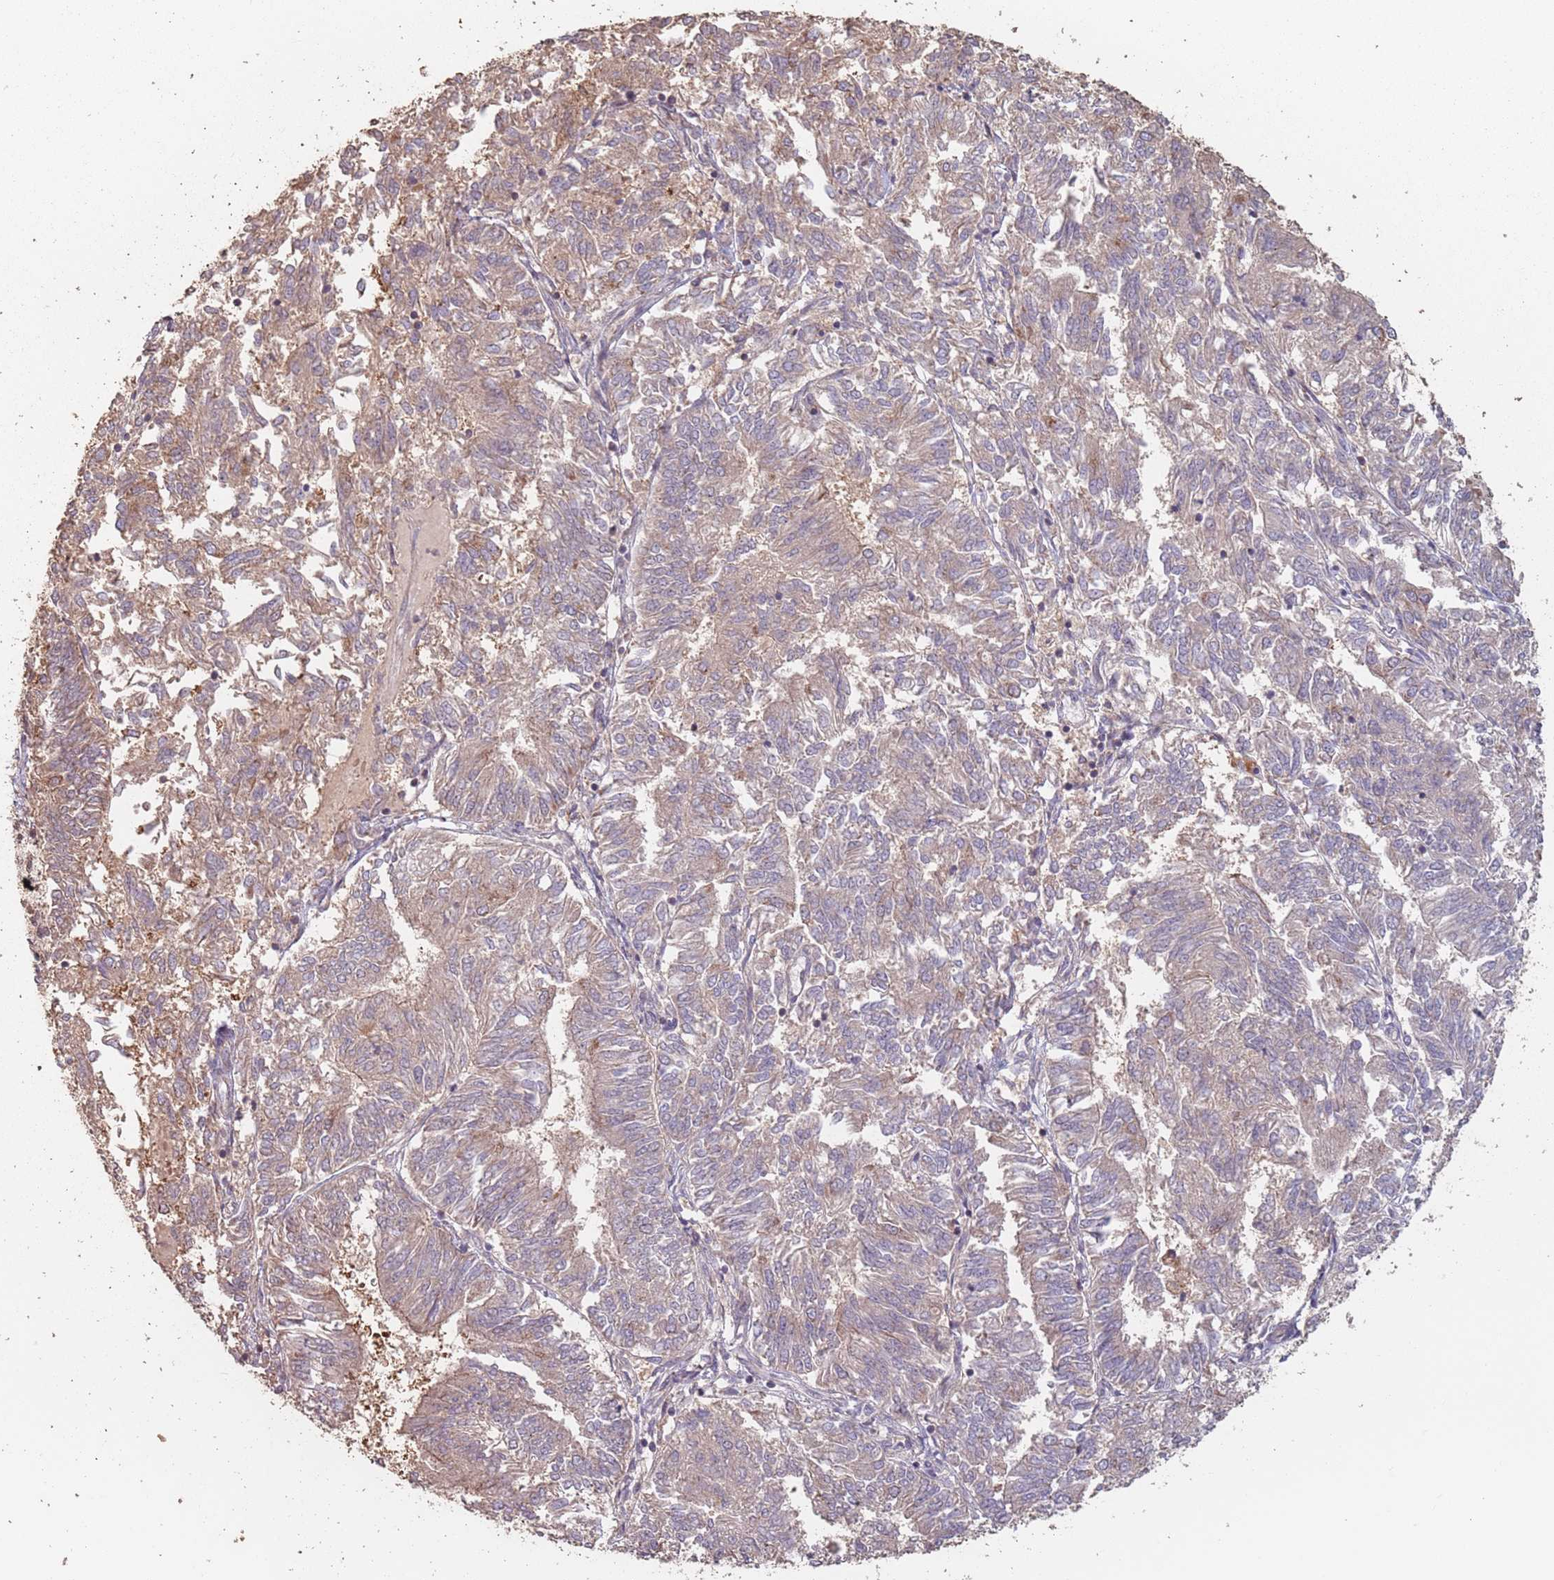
{"staining": {"intensity": "weak", "quantity": "25%-75%", "location": "cytoplasmic/membranous"}, "tissue": "endometrial cancer", "cell_type": "Tumor cells", "image_type": "cancer", "snomed": [{"axis": "morphology", "description": "Adenocarcinoma, NOS"}, {"axis": "topography", "description": "Endometrium"}], "caption": "Endometrial cancer stained for a protein (brown) exhibits weak cytoplasmic/membranous positive positivity in about 25%-75% of tumor cells.", "gene": "VPS52", "patient": {"sex": "female", "age": 58}}